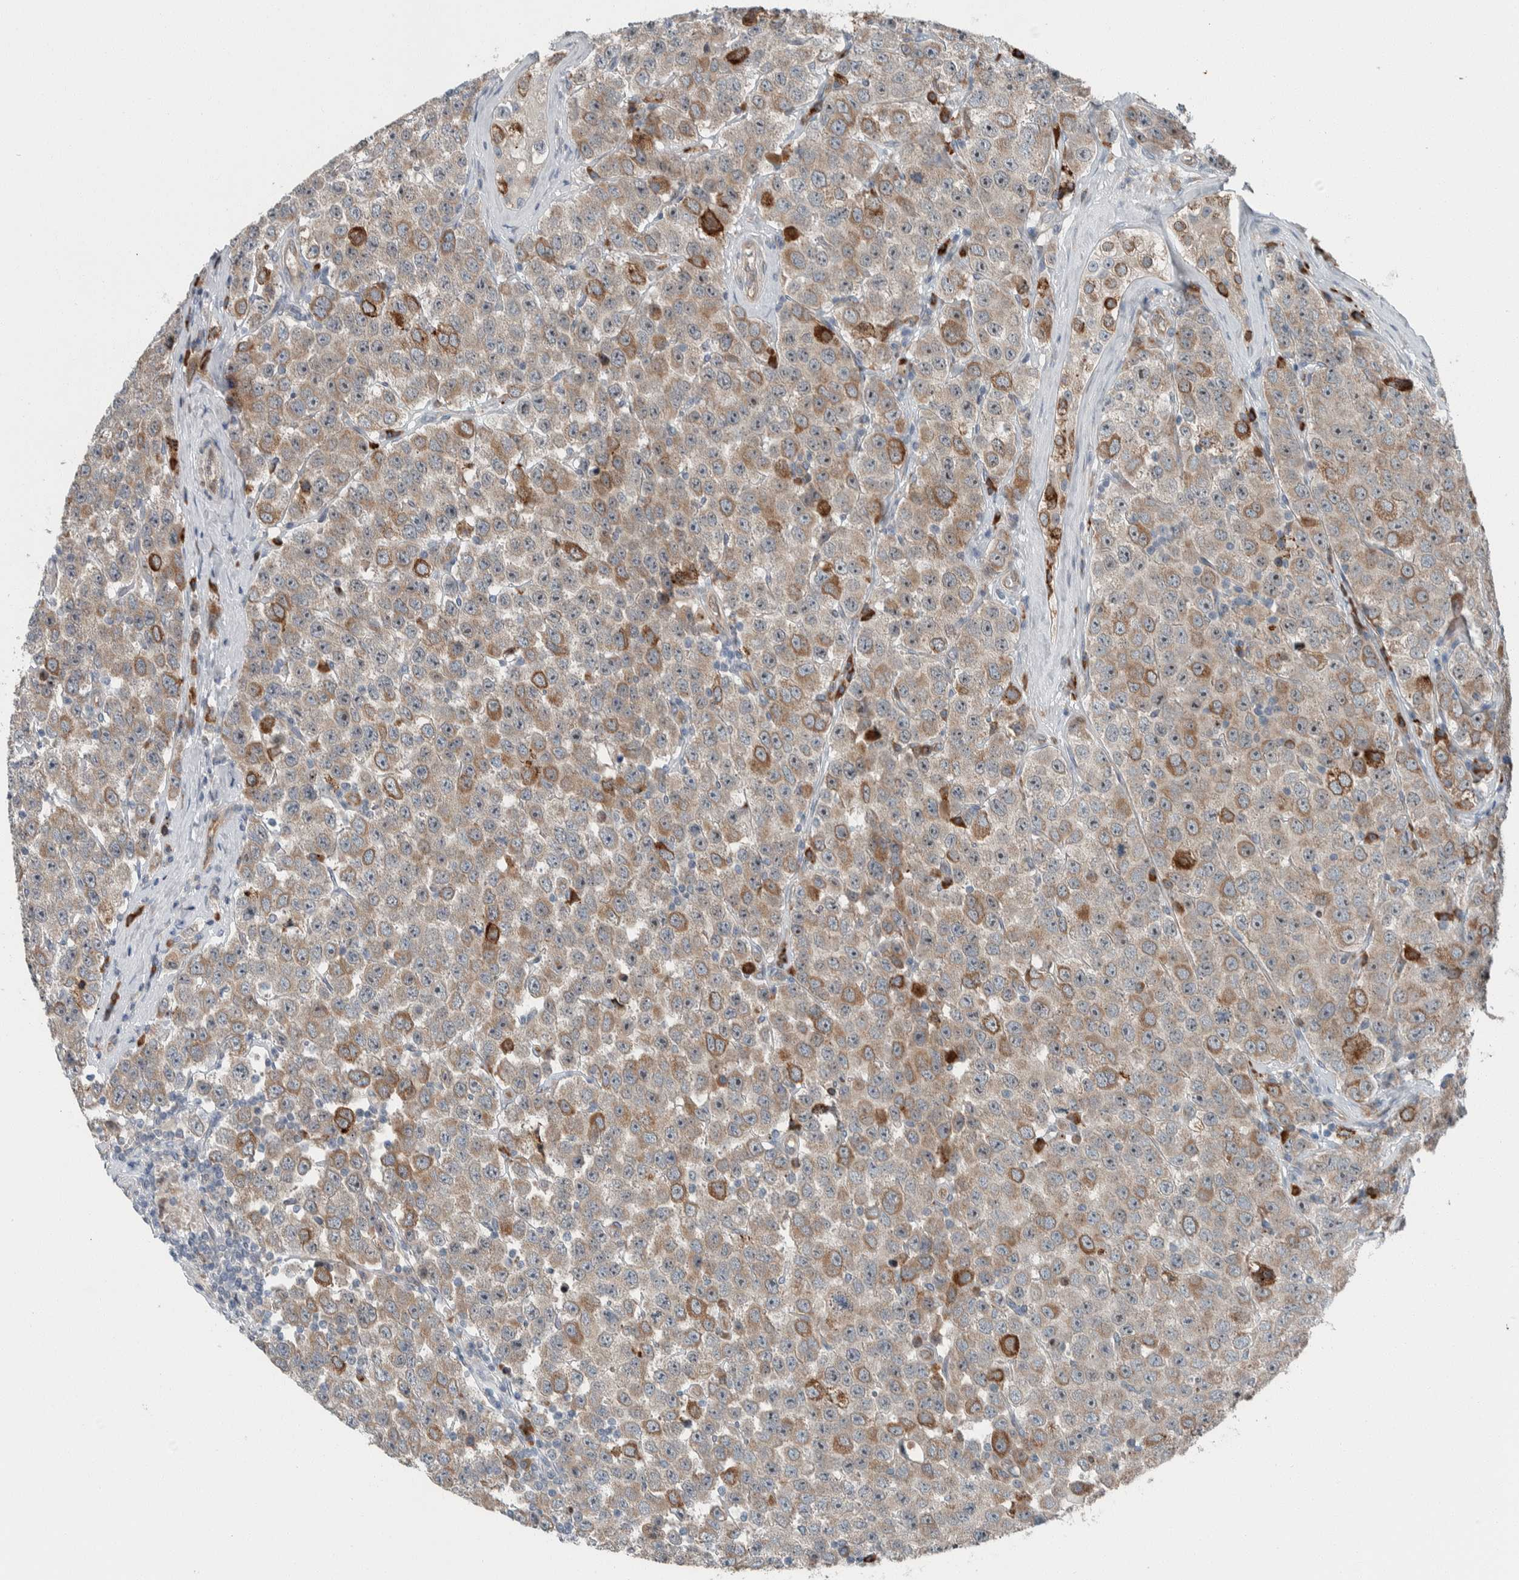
{"staining": {"intensity": "moderate", "quantity": "<25%", "location": "cytoplasmic/membranous"}, "tissue": "testis cancer", "cell_type": "Tumor cells", "image_type": "cancer", "snomed": [{"axis": "morphology", "description": "Seminoma, NOS"}, {"axis": "morphology", "description": "Carcinoma, Embryonal, NOS"}, {"axis": "topography", "description": "Testis"}], "caption": "Protein expression analysis of testis seminoma reveals moderate cytoplasmic/membranous expression in about <25% of tumor cells.", "gene": "USP25", "patient": {"sex": "male", "age": 28}}